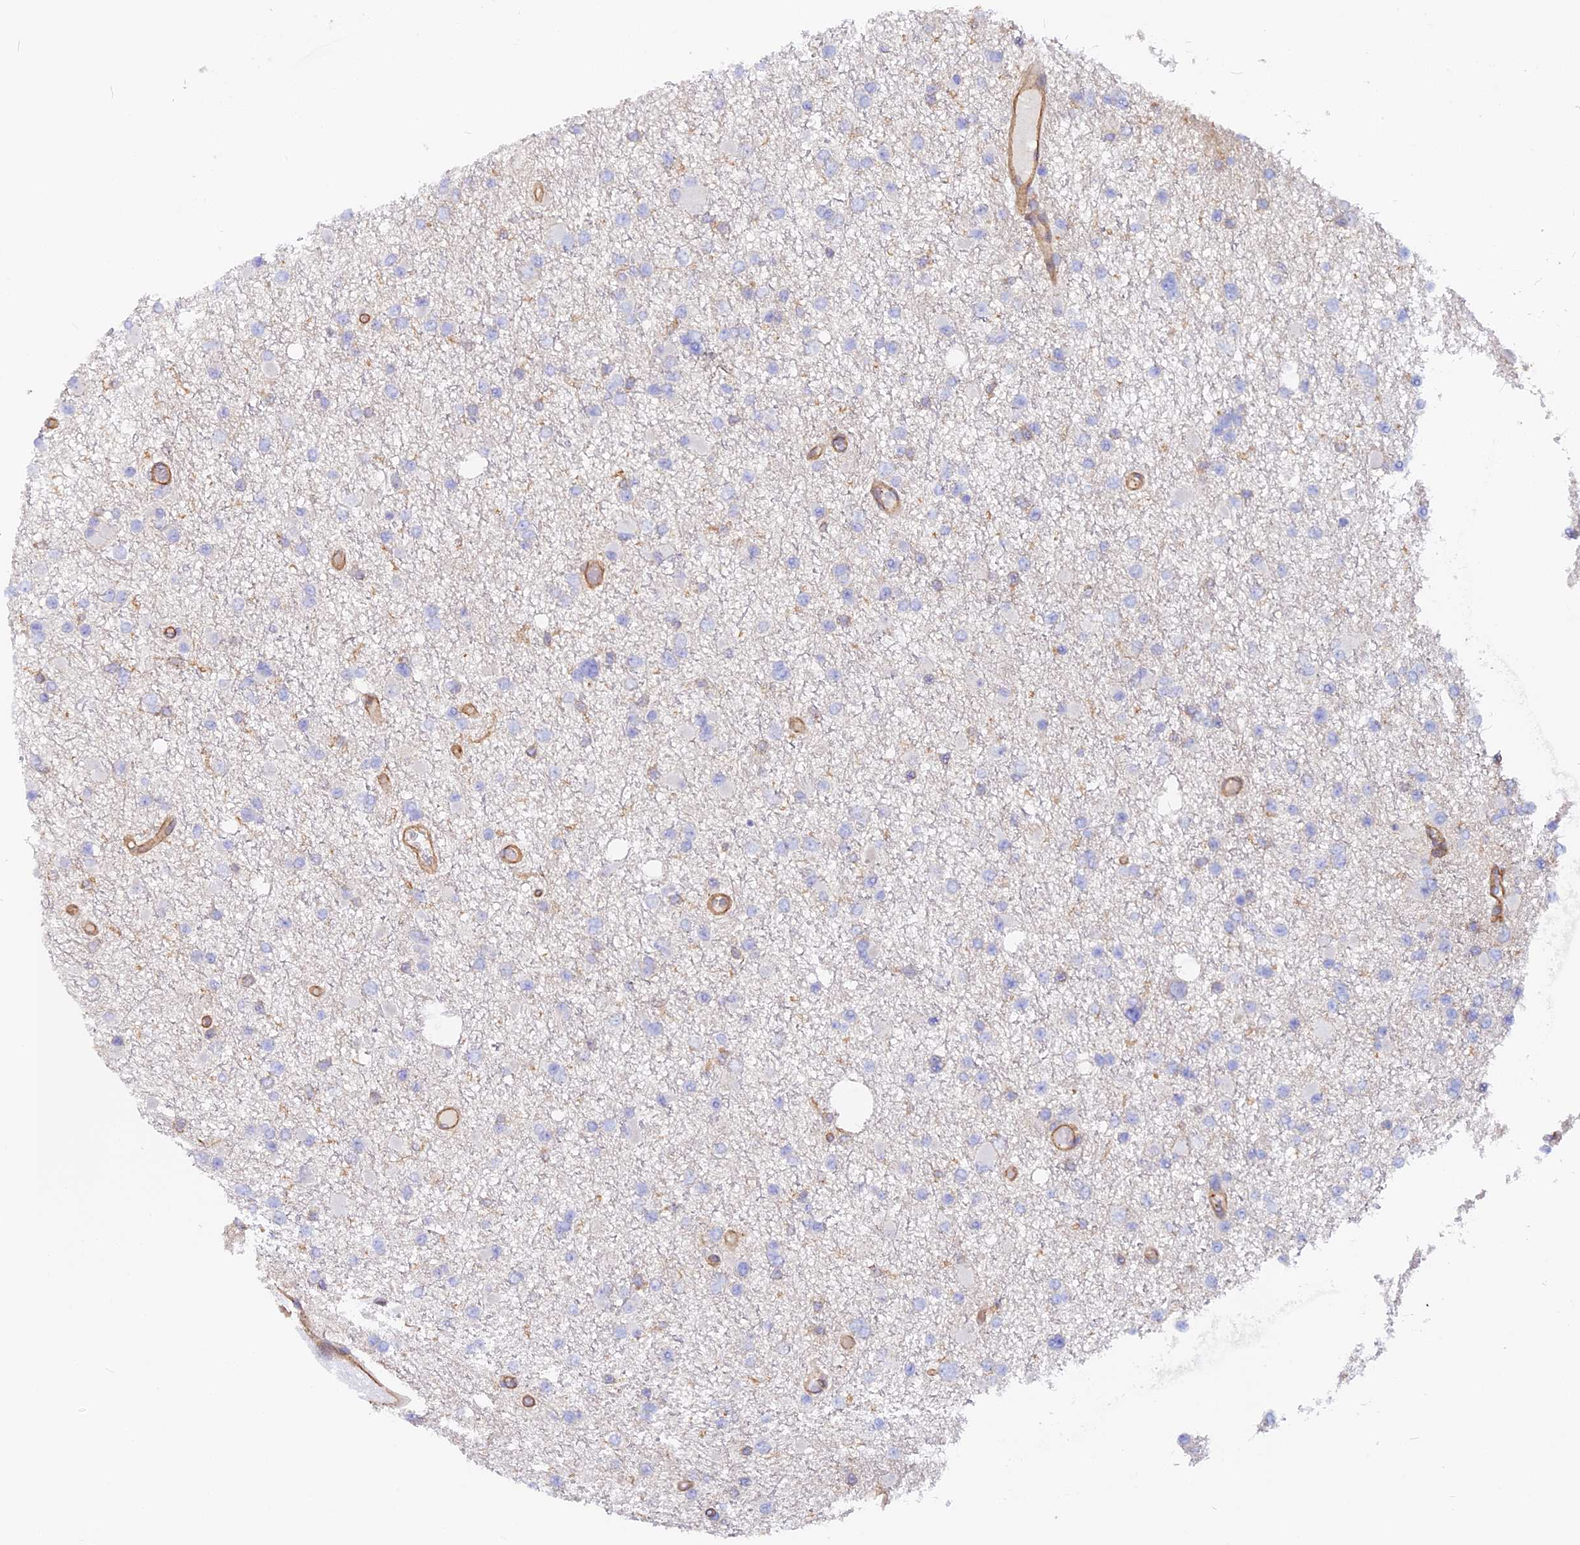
{"staining": {"intensity": "negative", "quantity": "none", "location": "none"}, "tissue": "glioma", "cell_type": "Tumor cells", "image_type": "cancer", "snomed": [{"axis": "morphology", "description": "Glioma, malignant, Low grade"}, {"axis": "topography", "description": "Brain"}], "caption": "Glioma stained for a protein using immunohistochemistry (IHC) demonstrates no positivity tumor cells.", "gene": "VPS18", "patient": {"sex": "female", "age": 22}}